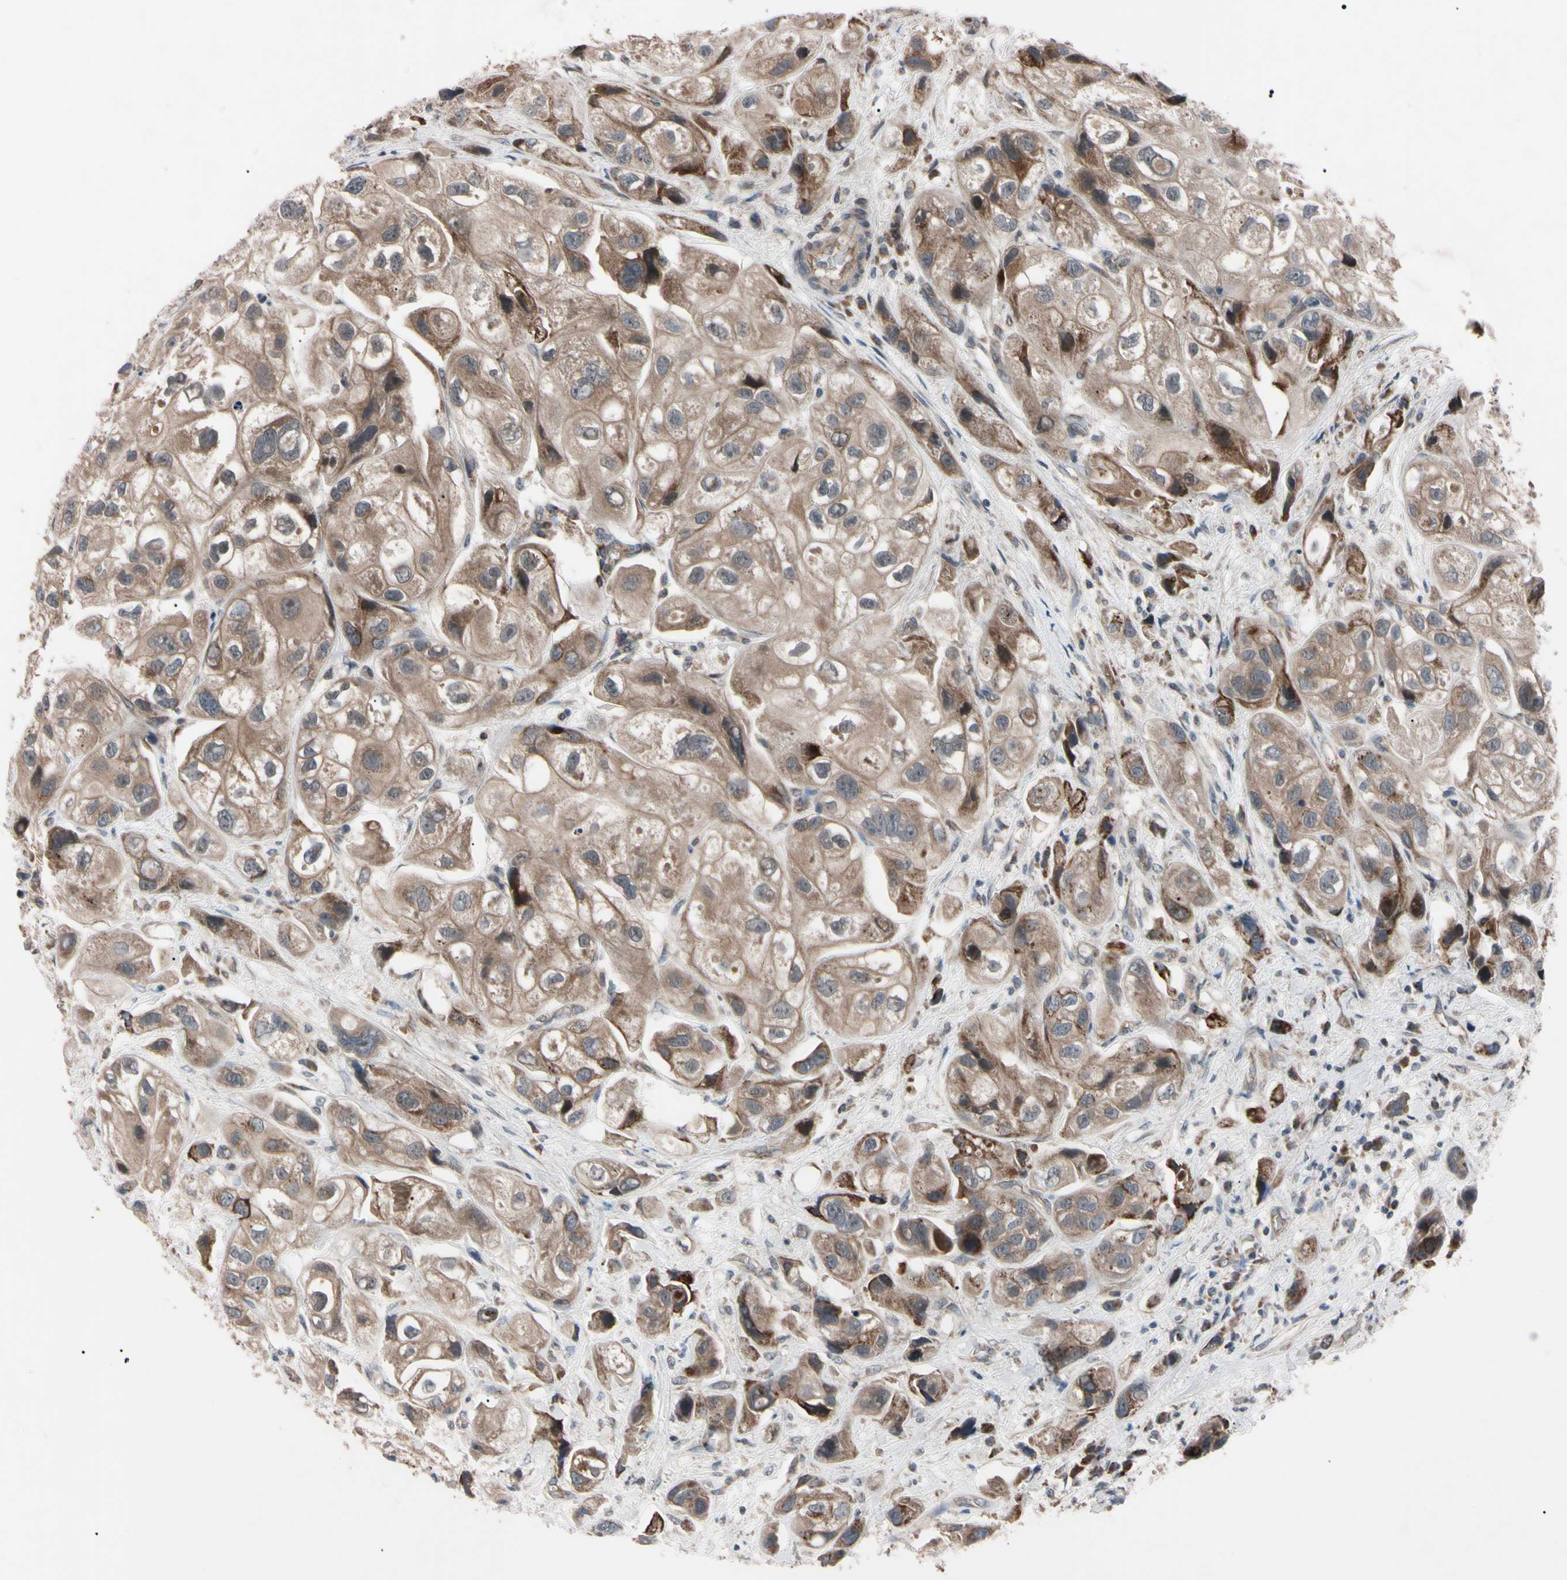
{"staining": {"intensity": "moderate", "quantity": ">75%", "location": "cytoplasmic/membranous"}, "tissue": "urothelial cancer", "cell_type": "Tumor cells", "image_type": "cancer", "snomed": [{"axis": "morphology", "description": "Urothelial carcinoma, High grade"}, {"axis": "topography", "description": "Urinary bladder"}], "caption": "Urothelial cancer stained with immunohistochemistry (IHC) demonstrates moderate cytoplasmic/membranous expression in approximately >75% of tumor cells. Ihc stains the protein in brown and the nuclei are stained blue.", "gene": "TNFRSF1A", "patient": {"sex": "female", "age": 64}}